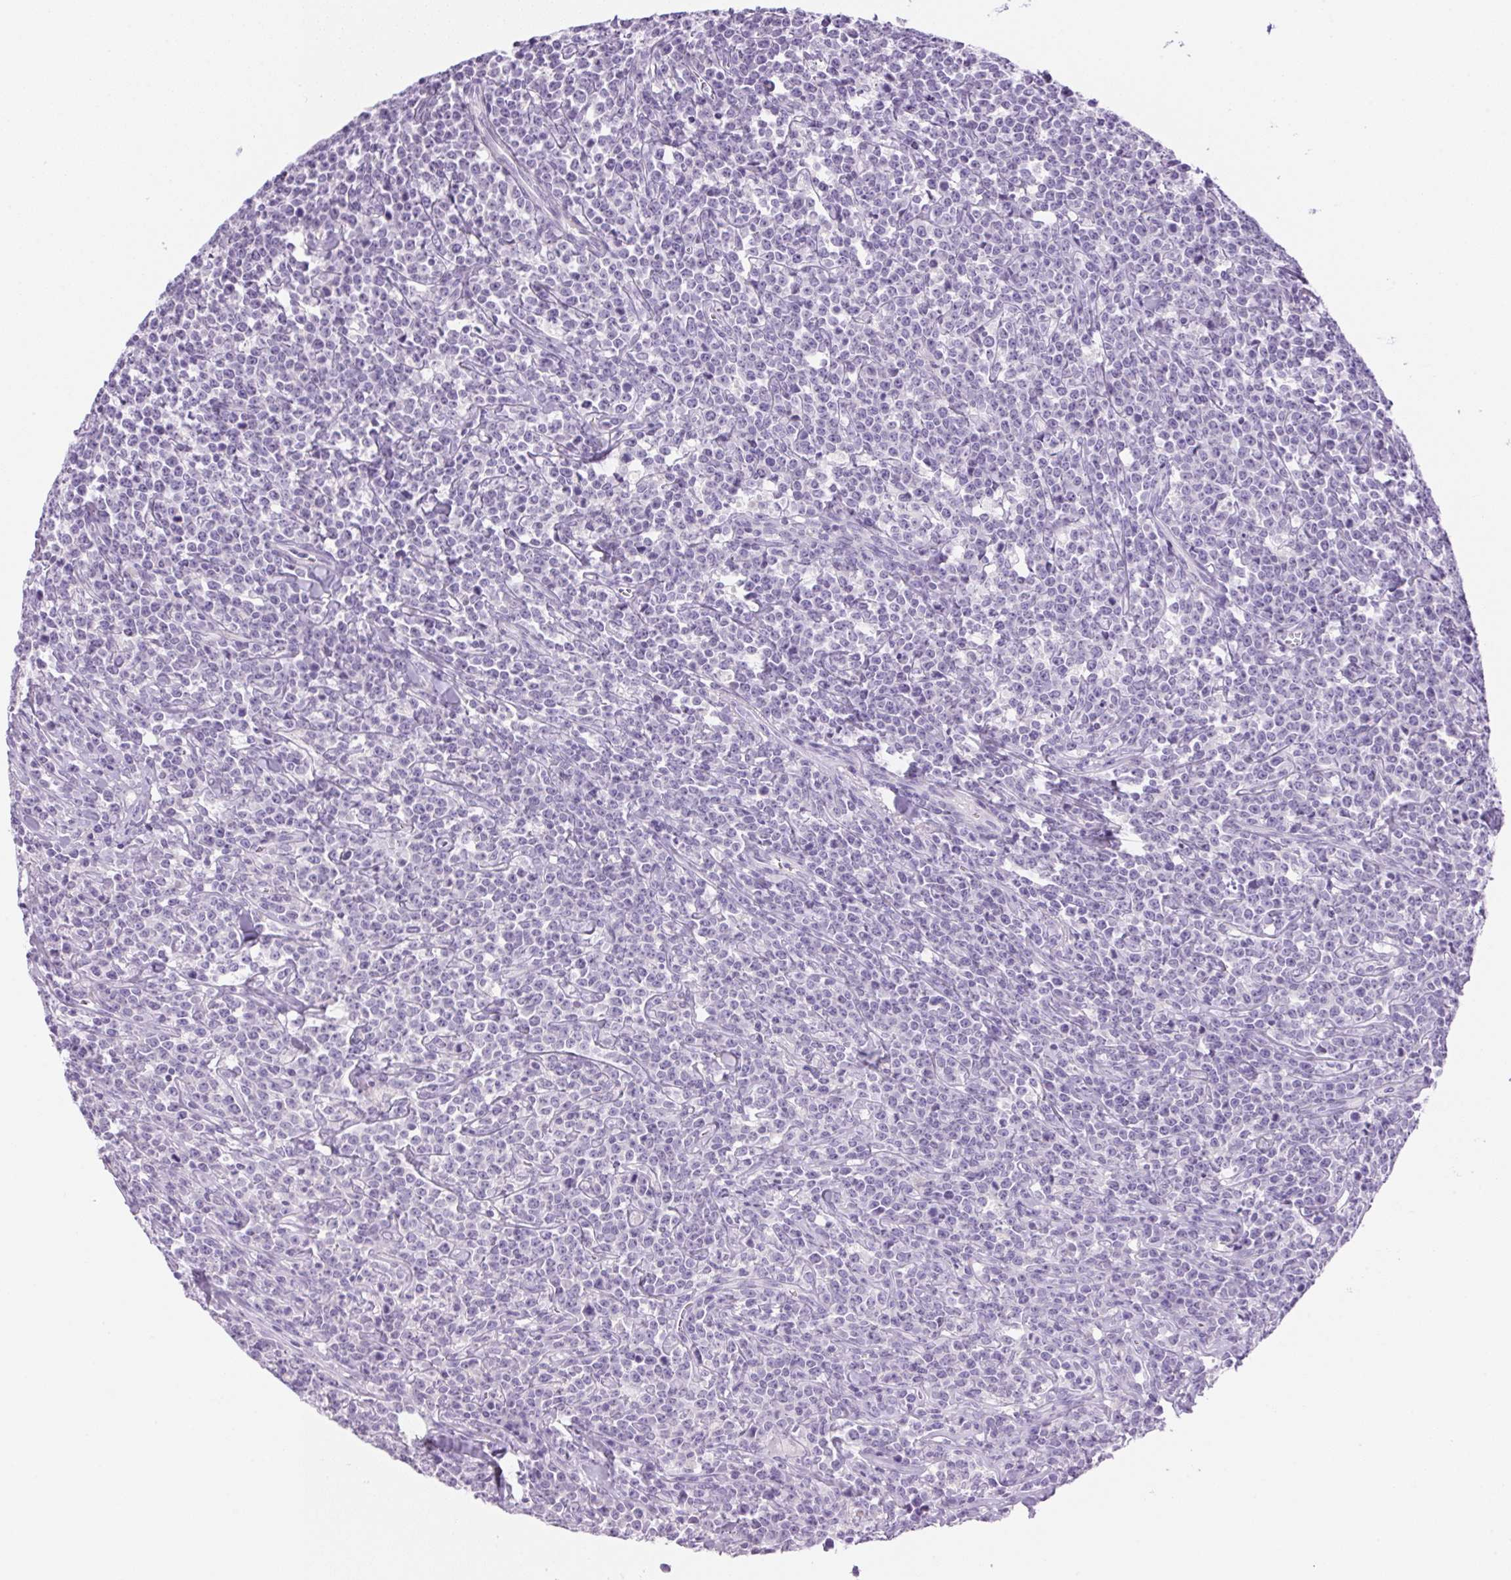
{"staining": {"intensity": "negative", "quantity": "none", "location": "none"}, "tissue": "lymphoma", "cell_type": "Tumor cells", "image_type": "cancer", "snomed": [{"axis": "morphology", "description": "Malignant lymphoma, non-Hodgkin's type, High grade"}, {"axis": "topography", "description": "Small intestine"}], "caption": "IHC micrograph of neoplastic tissue: high-grade malignant lymphoma, non-Hodgkin's type stained with DAB (3,3'-diaminobenzidine) demonstrates no significant protein expression in tumor cells.", "gene": "DHCR24", "patient": {"sex": "female", "age": 56}}